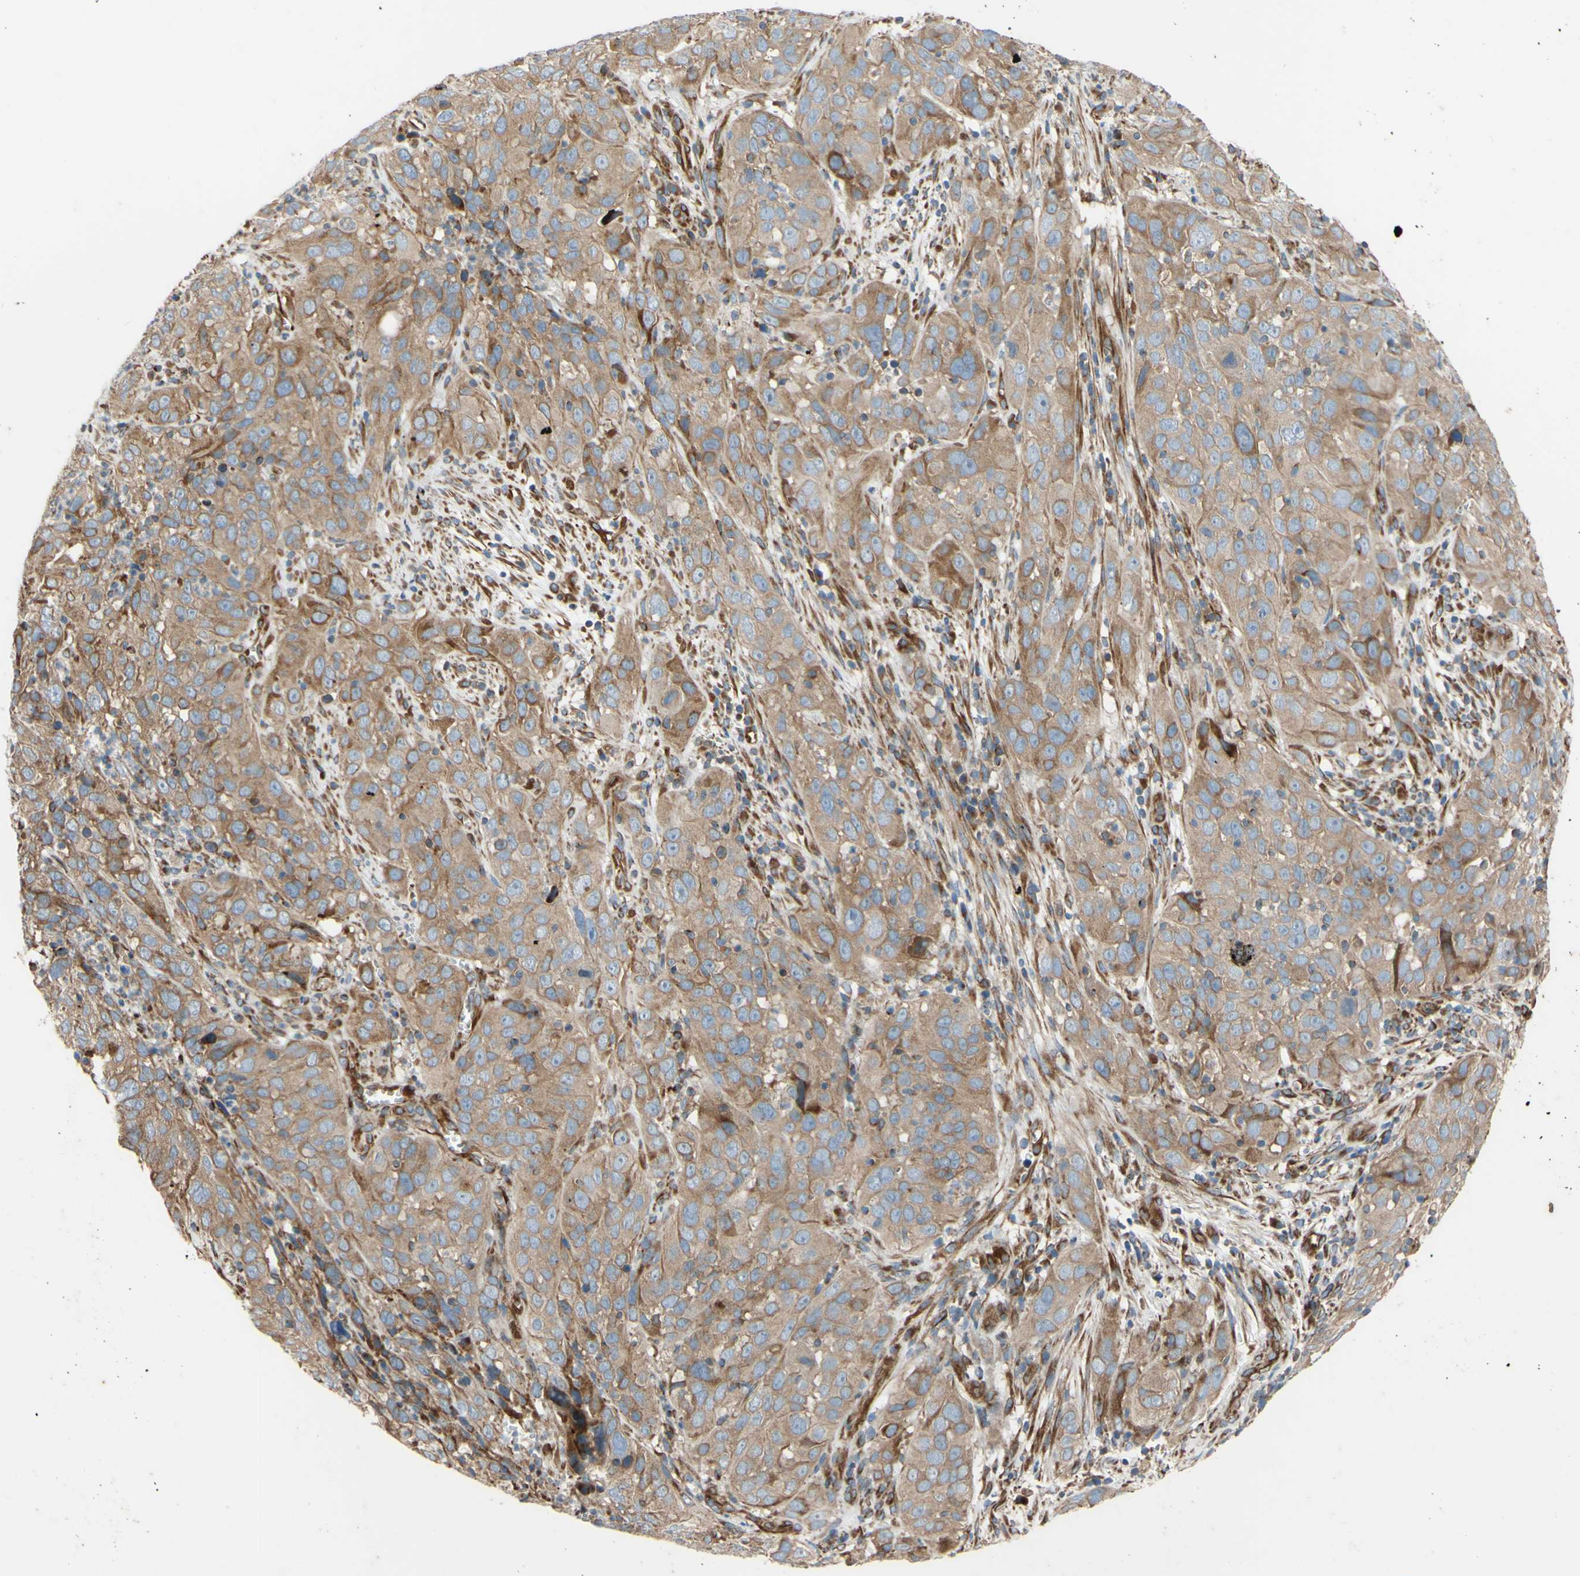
{"staining": {"intensity": "moderate", "quantity": ">75%", "location": "cytoplasmic/membranous"}, "tissue": "cervical cancer", "cell_type": "Tumor cells", "image_type": "cancer", "snomed": [{"axis": "morphology", "description": "Squamous cell carcinoma, NOS"}, {"axis": "topography", "description": "Cervix"}], "caption": "A high-resolution micrograph shows immunohistochemistry (IHC) staining of cervical cancer (squamous cell carcinoma), which displays moderate cytoplasmic/membranous staining in about >75% of tumor cells.", "gene": "C1orf43", "patient": {"sex": "female", "age": 32}}